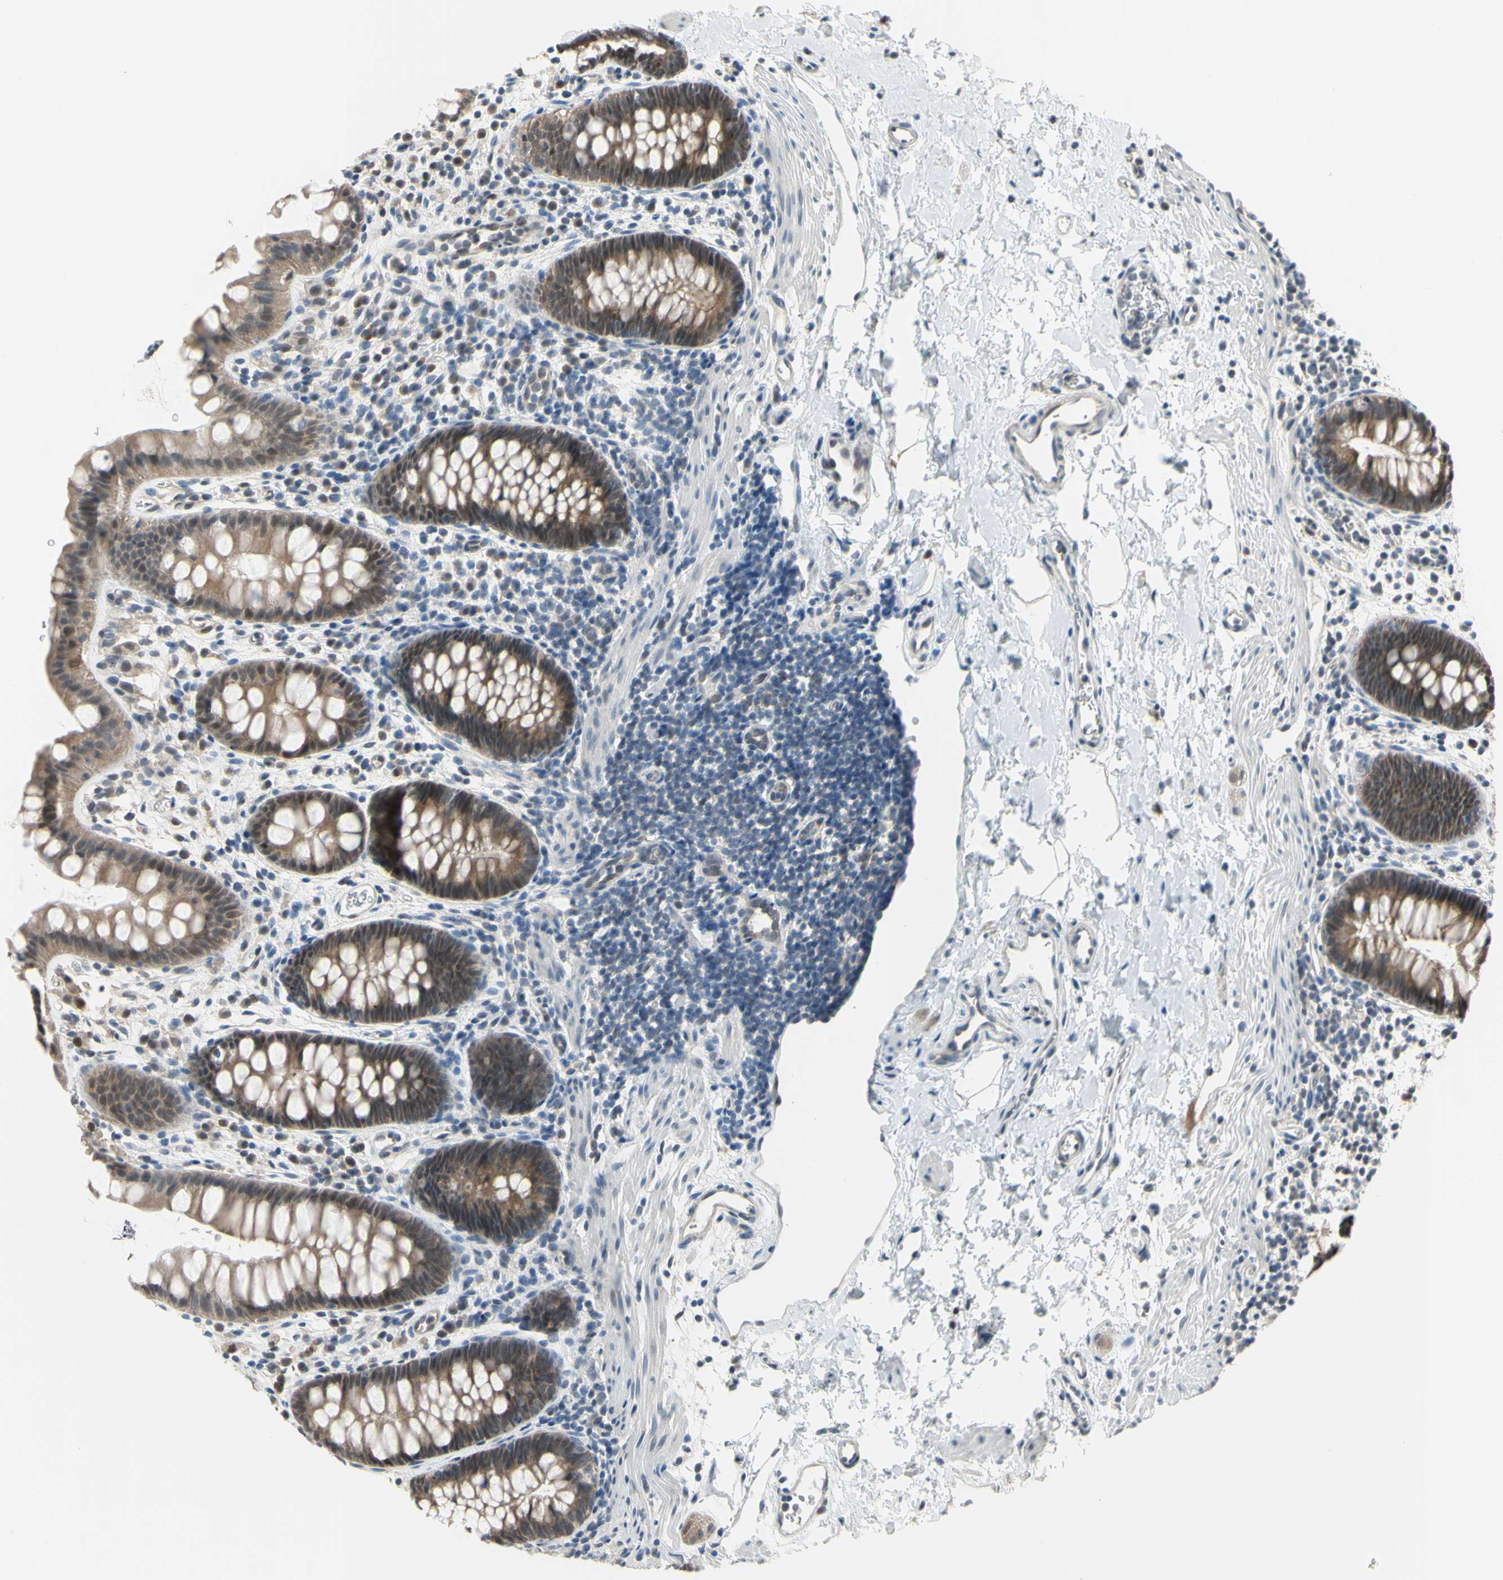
{"staining": {"intensity": "weak", "quantity": ">75%", "location": "cytoplasmic/membranous"}, "tissue": "rectum", "cell_type": "Glandular cells", "image_type": "normal", "snomed": [{"axis": "morphology", "description": "Normal tissue, NOS"}, {"axis": "topography", "description": "Rectum"}], "caption": "Immunohistochemical staining of benign rectum displays weak cytoplasmic/membranous protein staining in approximately >75% of glandular cells.", "gene": "HSPA4", "patient": {"sex": "female", "age": 24}}